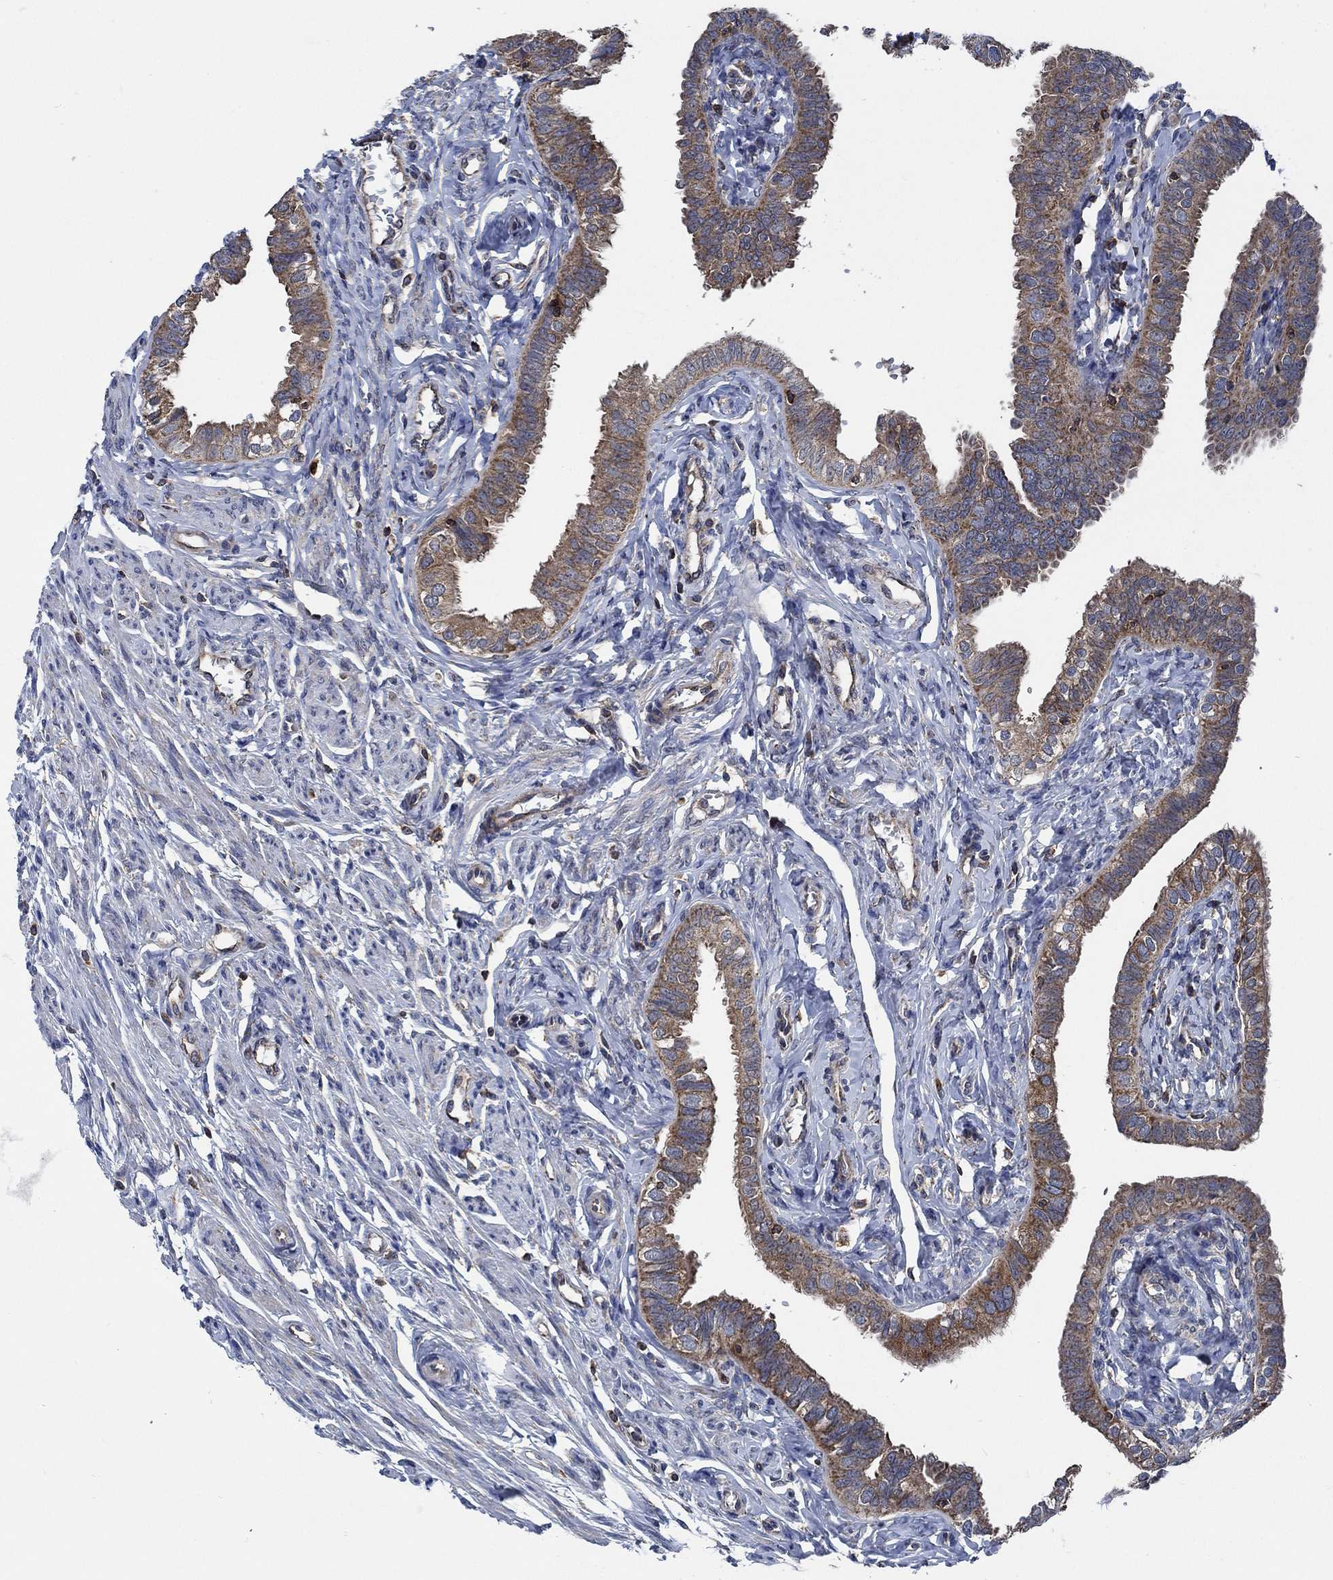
{"staining": {"intensity": "moderate", "quantity": ">75%", "location": "cytoplasmic/membranous"}, "tissue": "fallopian tube", "cell_type": "Glandular cells", "image_type": "normal", "snomed": [{"axis": "morphology", "description": "Normal tissue, NOS"}, {"axis": "topography", "description": "Fallopian tube"}], "caption": "Immunohistochemical staining of unremarkable fallopian tube exhibits moderate cytoplasmic/membranous protein expression in about >75% of glandular cells.", "gene": "STXBP6", "patient": {"sex": "female", "age": 54}}